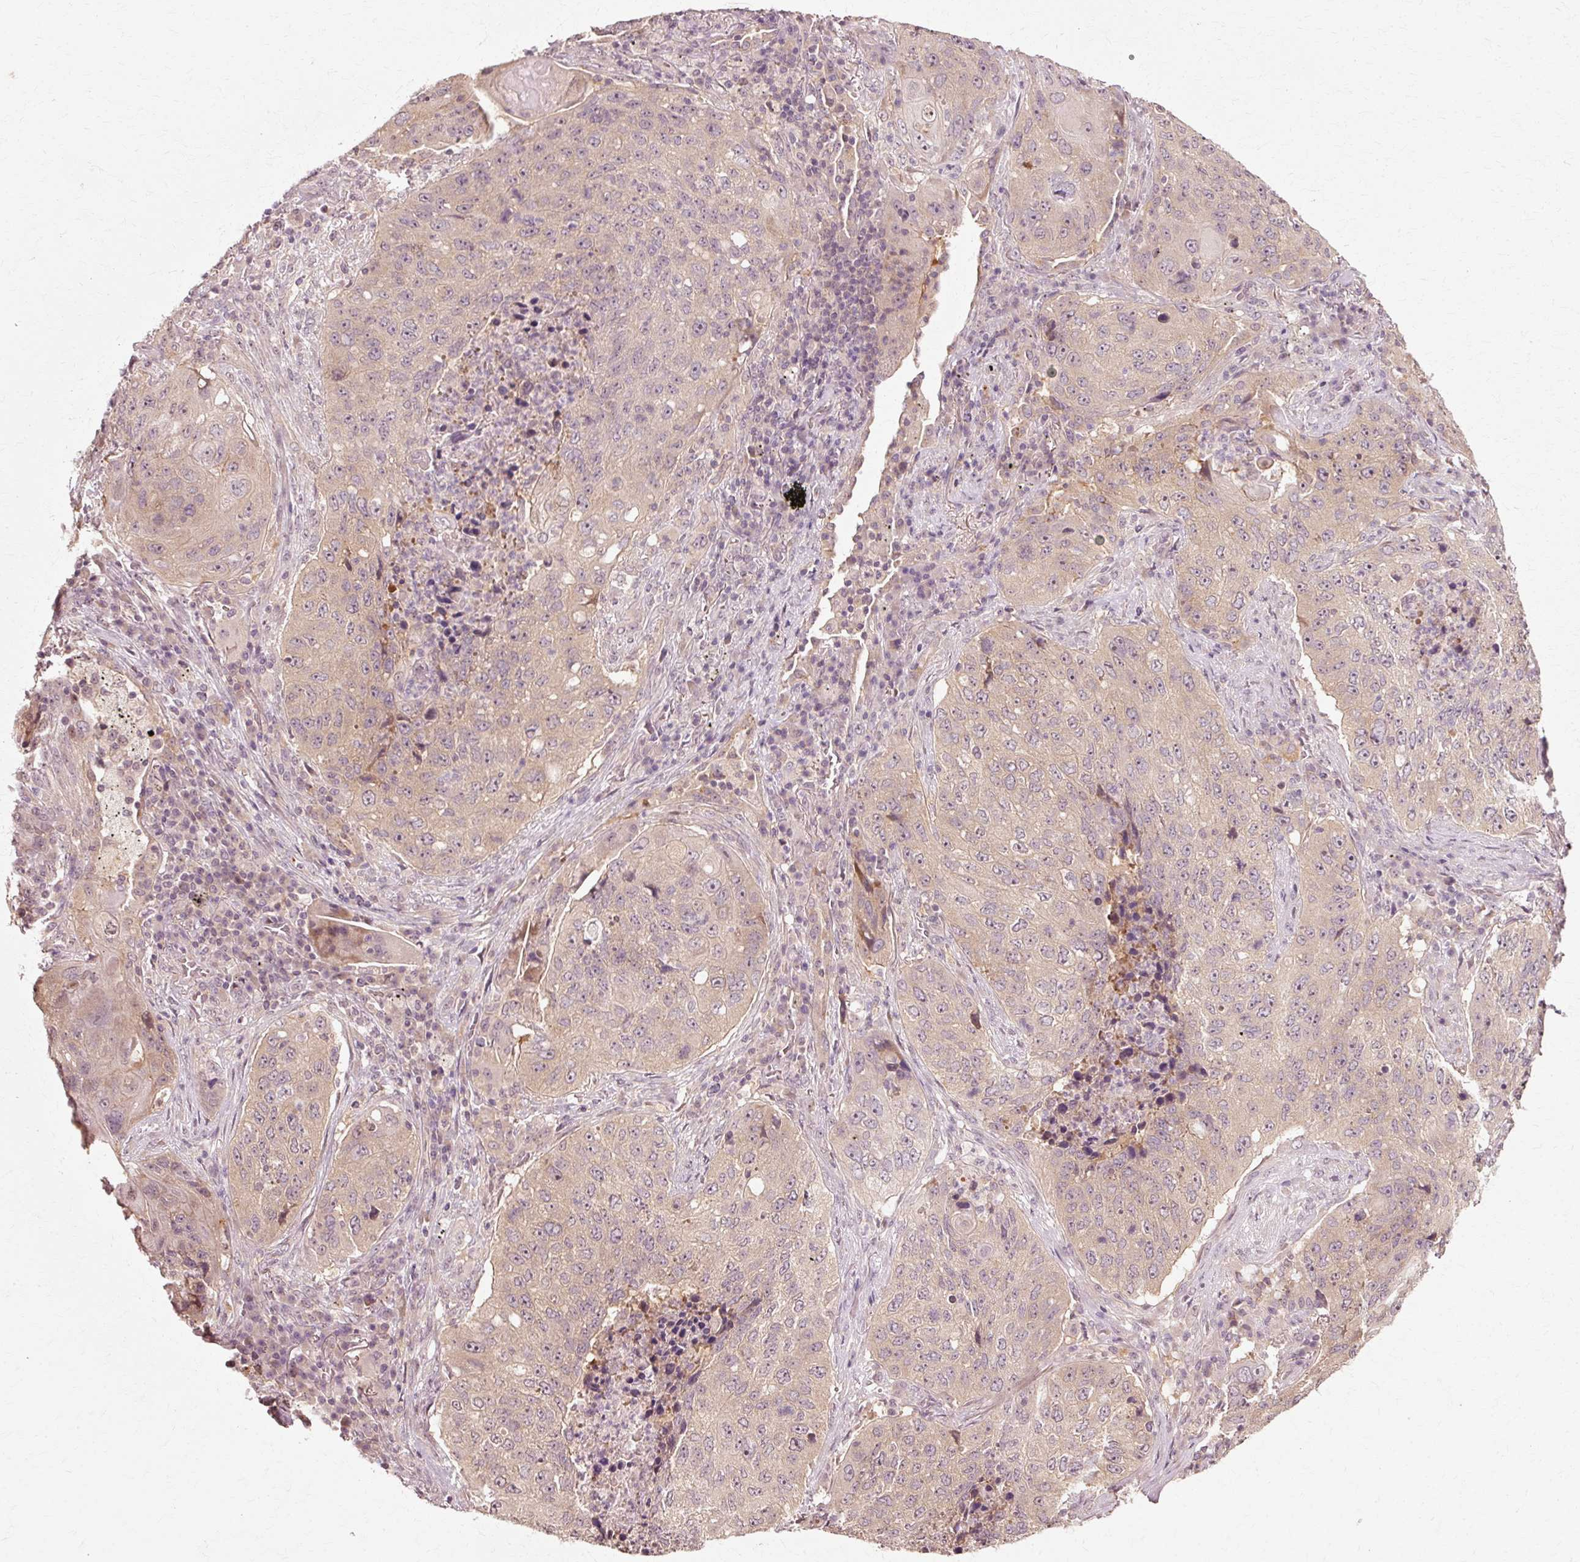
{"staining": {"intensity": "weak", "quantity": ">75%", "location": "cytoplasmic/membranous"}, "tissue": "lung cancer", "cell_type": "Tumor cells", "image_type": "cancer", "snomed": [{"axis": "morphology", "description": "Squamous cell carcinoma, NOS"}, {"axis": "topography", "description": "Lung"}], "caption": "A brown stain highlights weak cytoplasmic/membranous expression of a protein in lung cancer (squamous cell carcinoma) tumor cells.", "gene": "RGPD5", "patient": {"sex": "female", "age": 63}}